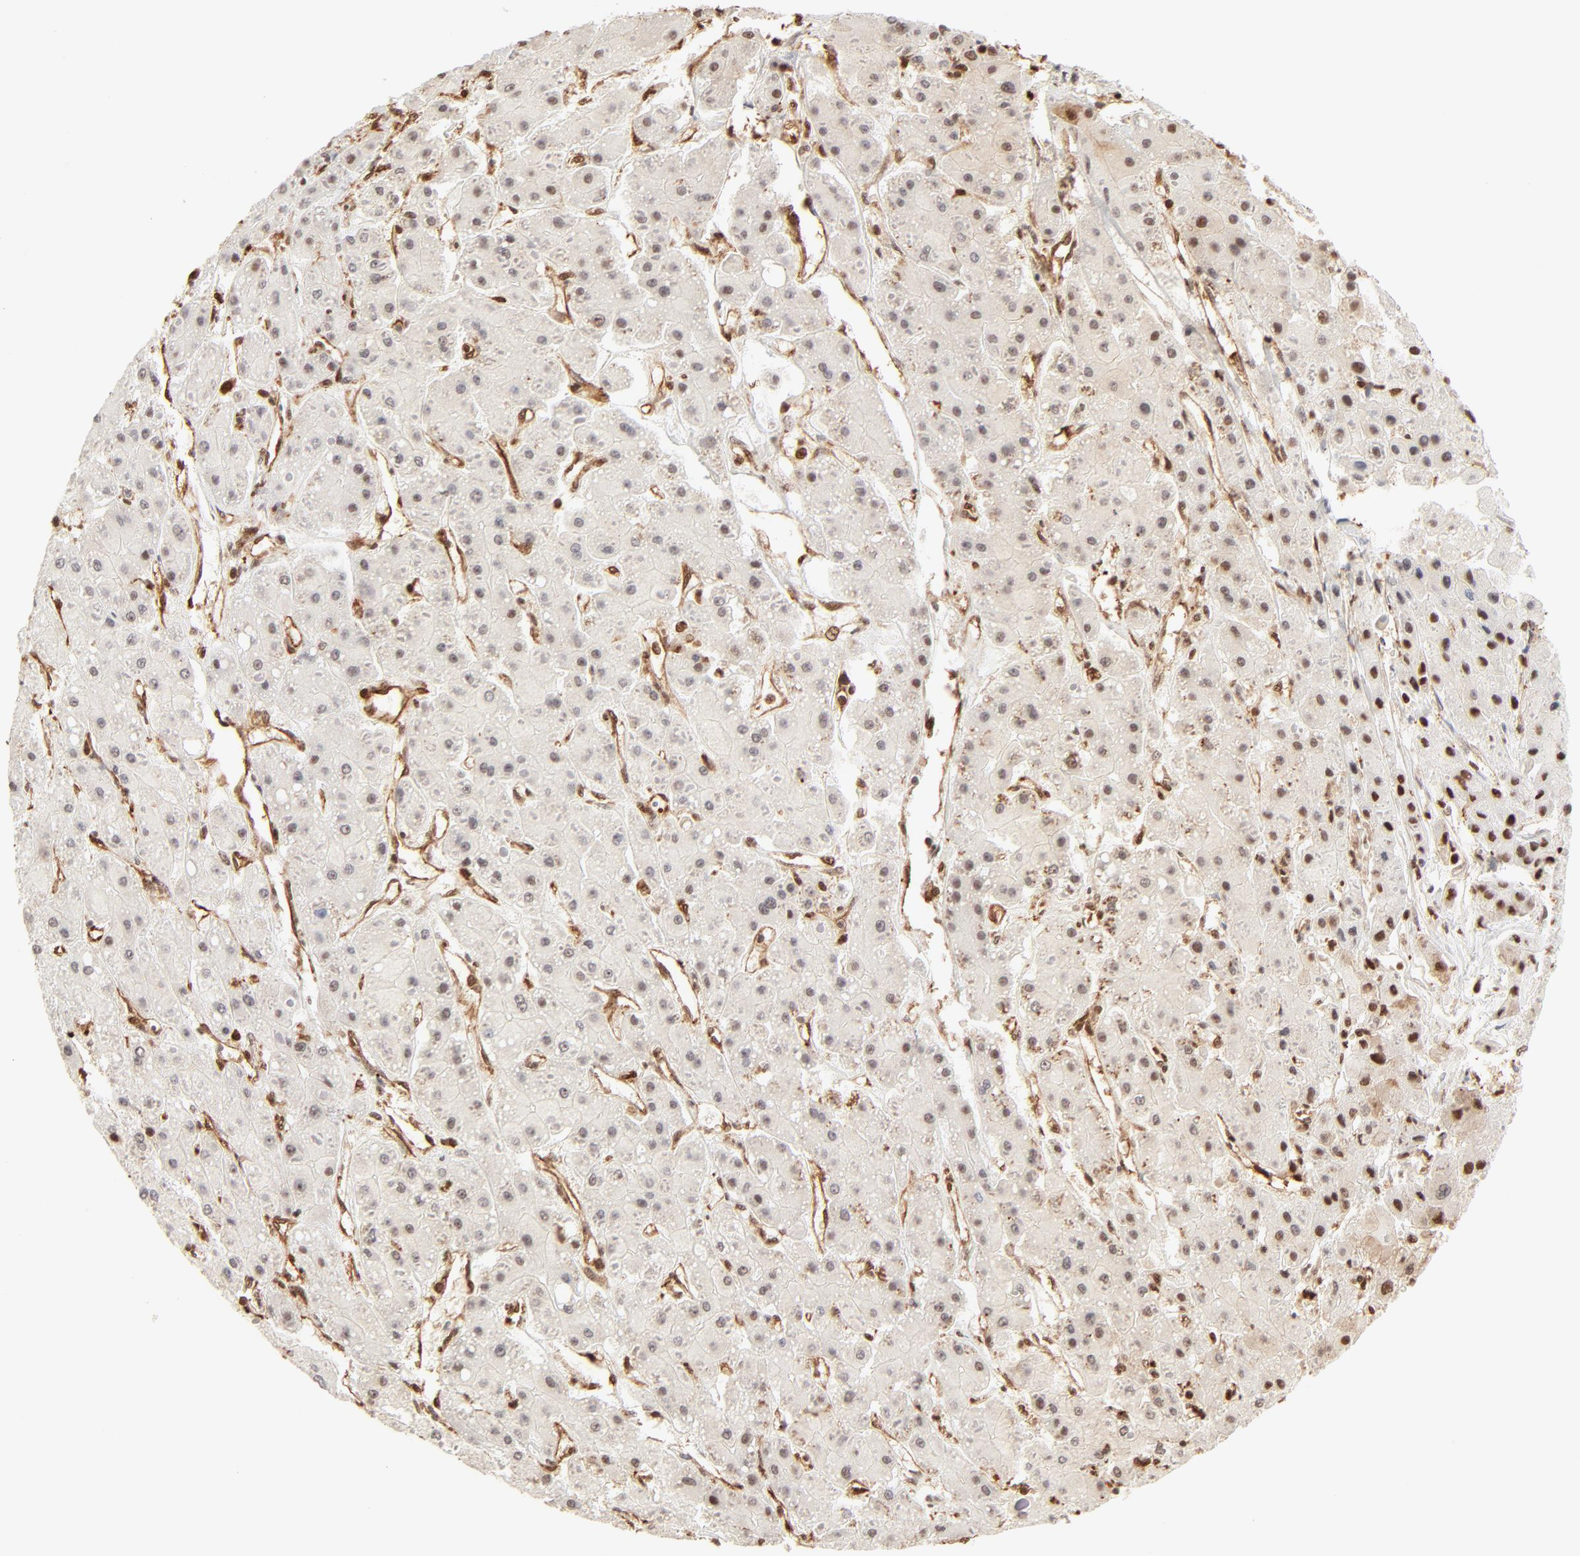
{"staining": {"intensity": "negative", "quantity": "none", "location": "none"}, "tissue": "liver cancer", "cell_type": "Tumor cells", "image_type": "cancer", "snomed": [{"axis": "morphology", "description": "Carcinoma, Hepatocellular, NOS"}, {"axis": "topography", "description": "Liver"}], "caption": "IHC image of human liver hepatocellular carcinoma stained for a protein (brown), which reveals no staining in tumor cells. (Stains: DAB (3,3'-diaminobenzidine) immunohistochemistry (IHC) with hematoxylin counter stain, Microscopy: brightfield microscopy at high magnification).", "gene": "FAM50A", "patient": {"sex": "female", "age": 52}}